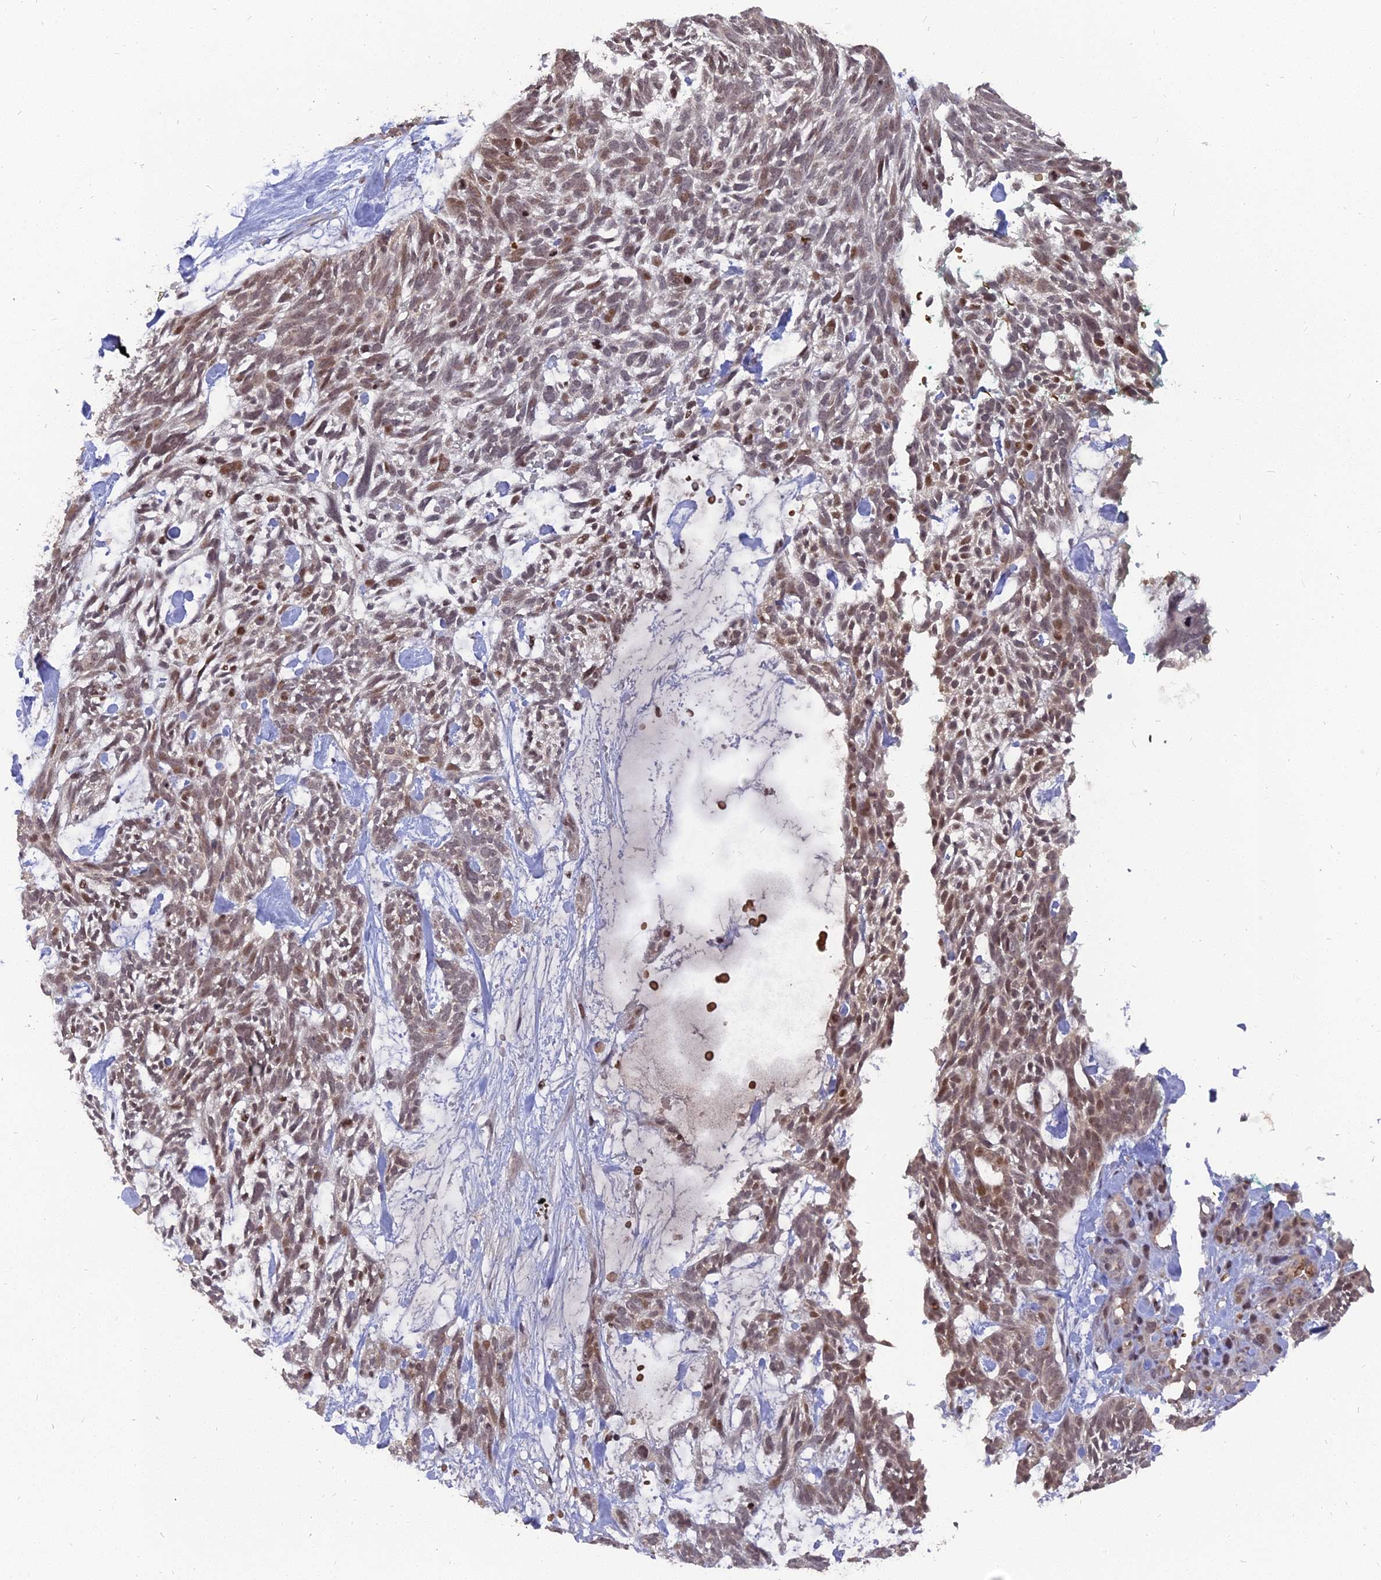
{"staining": {"intensity": "weak", "quantity": "25%-75%", "location": "nuclear"}, "tissue": "skin cancer", "cell_type": "Tumor cells", "image_type": "cancer", "snomed": [{"axis": "morphology", "description": "Basal cell carcinoma"}, {"axis": "topography", "description": "Skin"}], "caption": "Immunohistochemical staining of human skin basal cell carcinoma displays weak nuclear protein staining in about 25%-75% of tumor cells.", "gene": "NR1H3", "patient": {"sex": "male", "age": 88}}